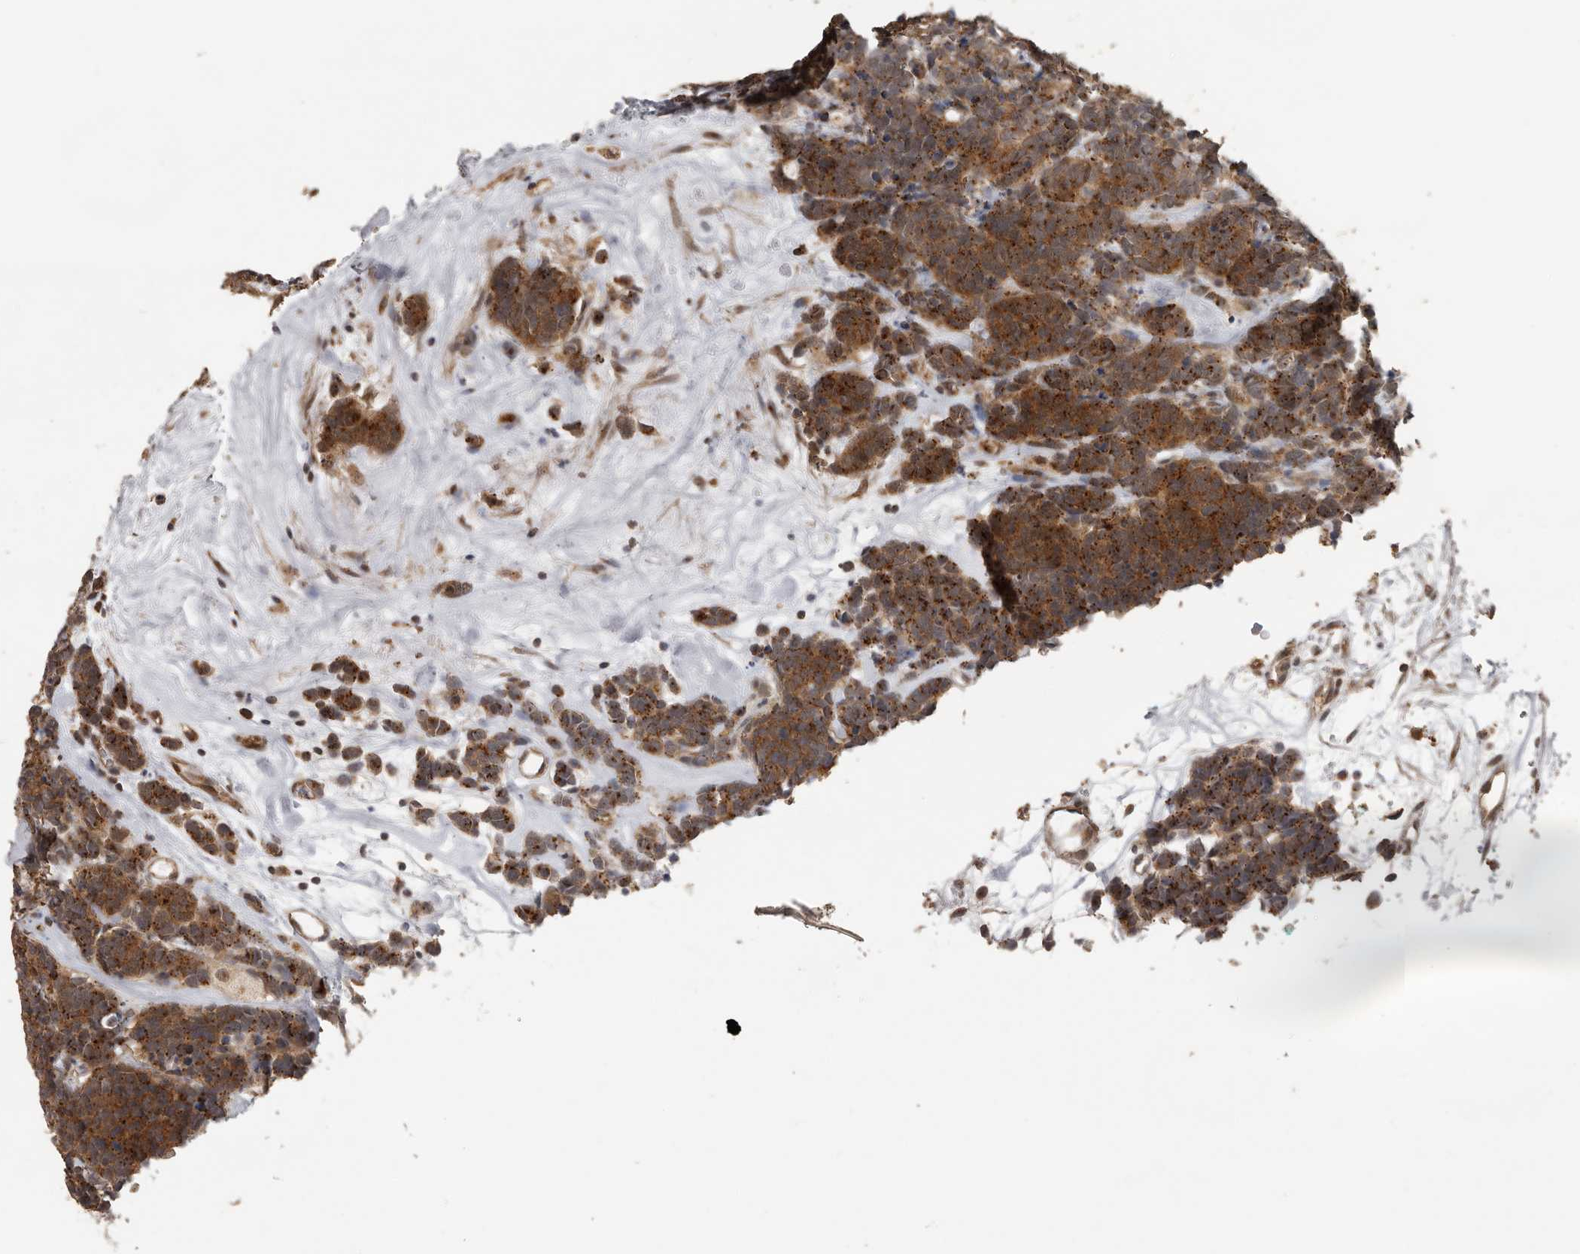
{"staining": {"intensity": "strong", "quantity": ">75%", "location": "cytoplasmic/membranous"}, "tissue": "carcinoid", "cell_type": "Tumor cells", "image_type": "cancer", "snomed": [{"axis": "morphology", "description": "Carcinoma, NOS"}, {"axis": "morphology", "description": "Carcinoid, malignant, NOS"}, {"axis": "topography", "description": "Urinary bladder"}], "caption": "Immunohistochemical staining of carcinoid displays strong cytoplasmic/membranous protein expression in approximately >75% of tumor cells. (brown staining indicates protein expression, while blue staining denotes nuclei).", "gene": "CEP350", "patient": {"sex": "male", "age": 57}}